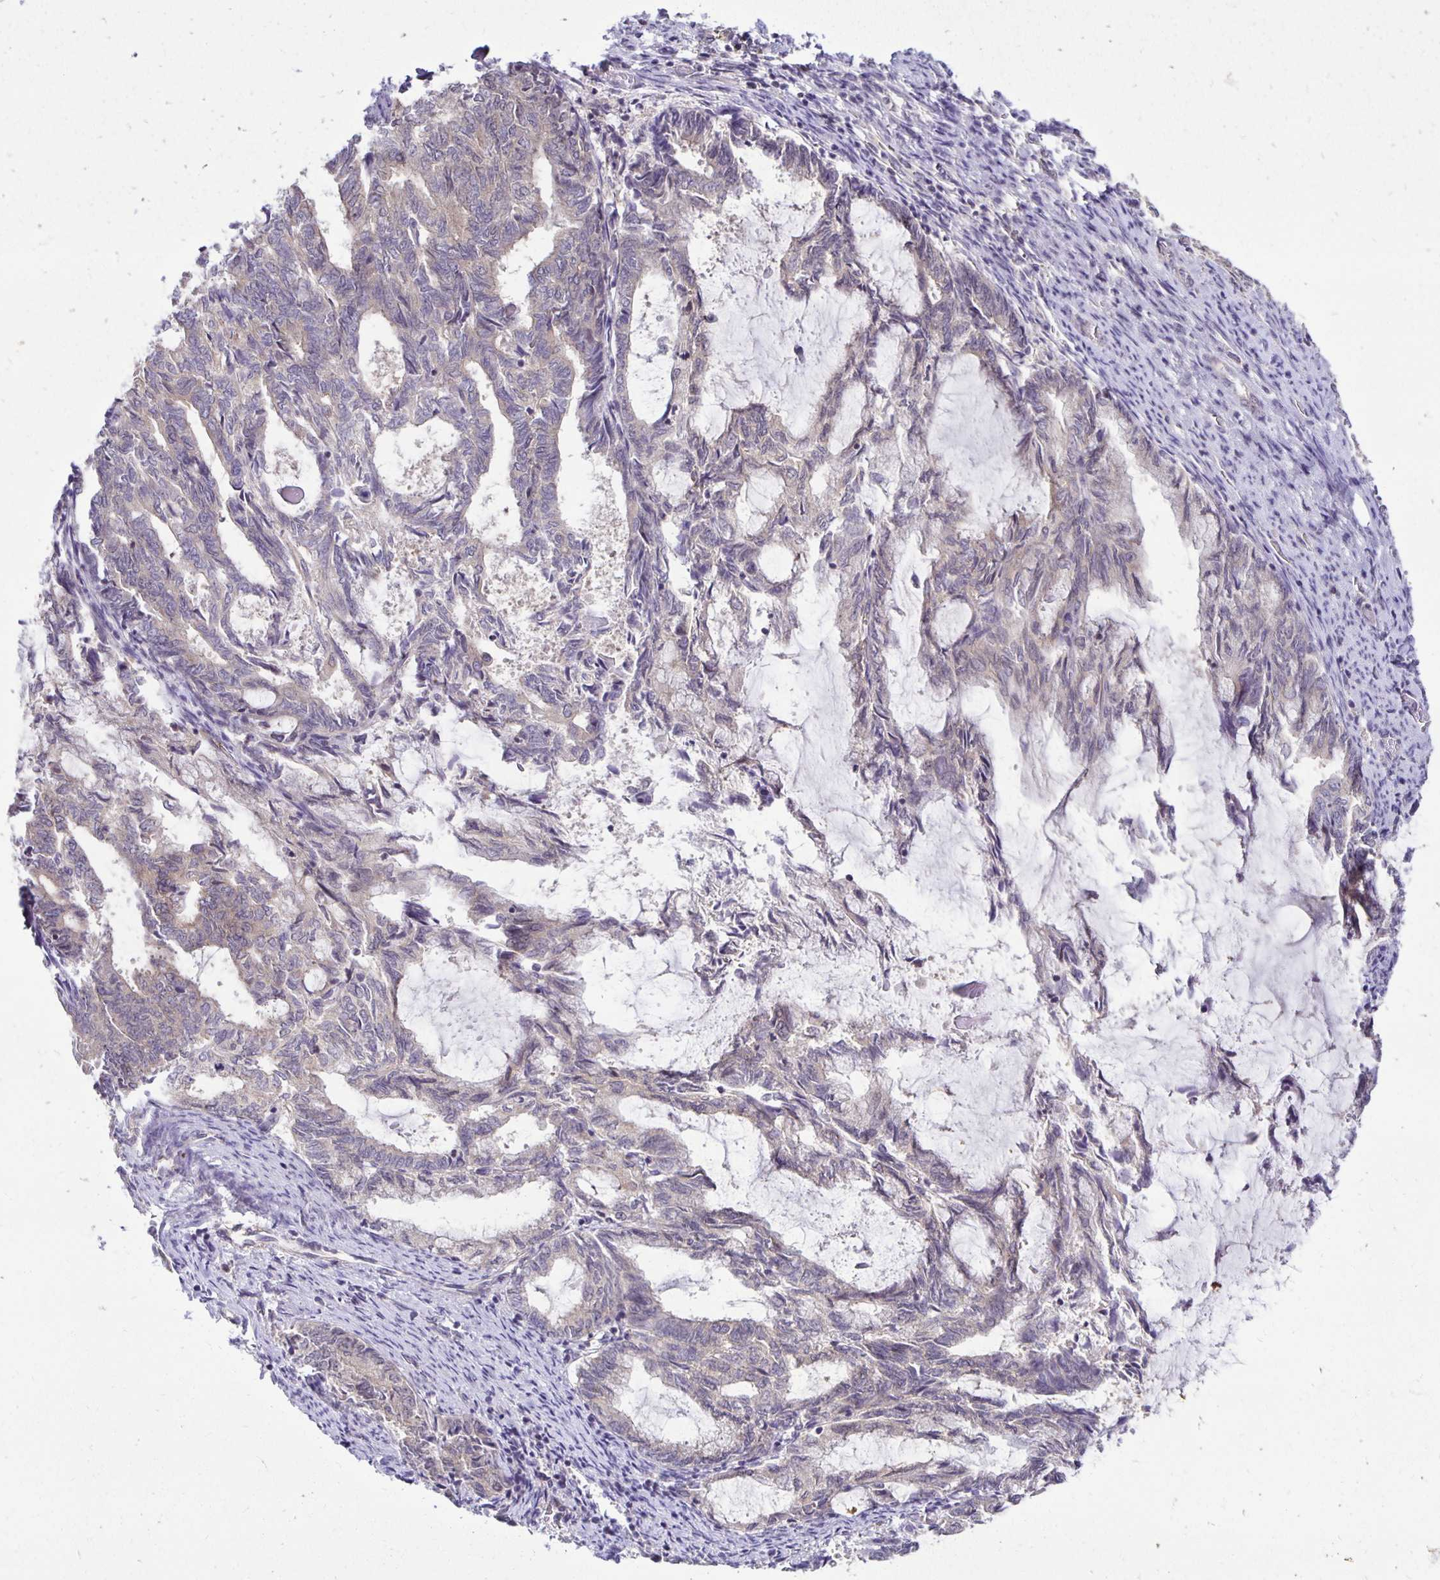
{"staining": {"intensity": "weak", "quantity": "25%-75%", "location": "cytoplasmic/membranous"}, "tissue": "endometrial cancer", "cell_type": "Tumor cells", "image_type": "cancer", "snomed": [{"axis": "morphology", "description": "Adenocarcinoma, NOS"}, {"axis": "topography", "description": "Endometrium"}], "caption": "Human endometrial adenocarcinoma stained with a brown dye demonstrates weak cytoplasmic/membranous positive expression in about 25%-75% of tumor cells.", "gene": "MIEN1", "patient": {"sex": "female", "age": 80}}